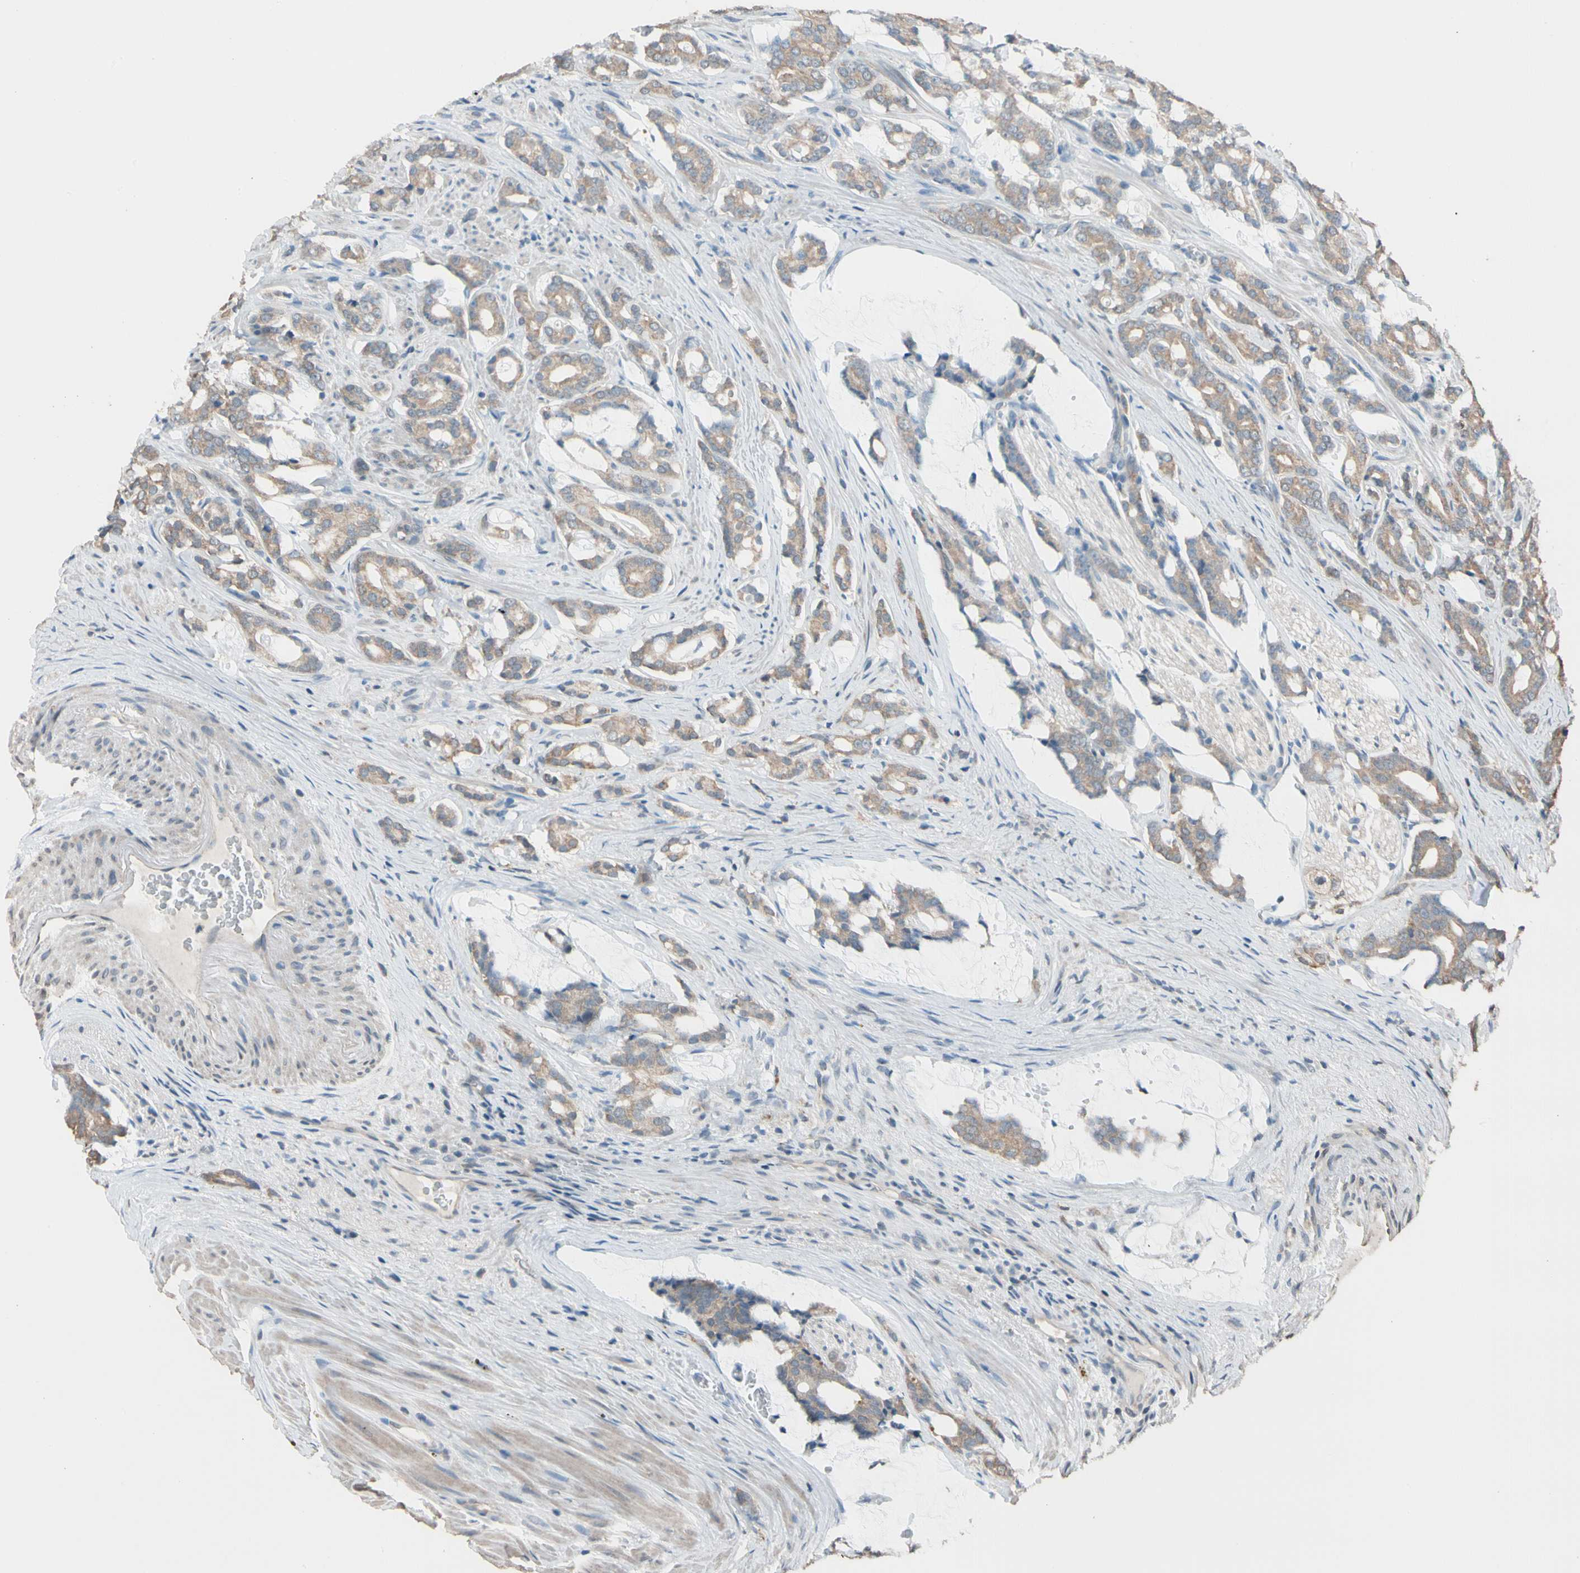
{"staining": {"intensity": "moderate", "quantity": ">75%", "location": "cytoplasmic/membranous"}, "tissue": "prostate cancer", "cell_type": "Tumor cells", "image_type": "cancer", "snomed": [{"axis": "morphology", "description": "Adenocarcinoma, Low grade"}, {"axis": "topography", "description": "Prostate"}], "caption": "This photomicrograph demonstrates IHC staining of human prostate cancer, with medium moderate cytoplasmic/membranous staining in approximately >75% of tumor cells.", "gene": "MAP3K7", "patient": {"sex": "male", "age": 58}}